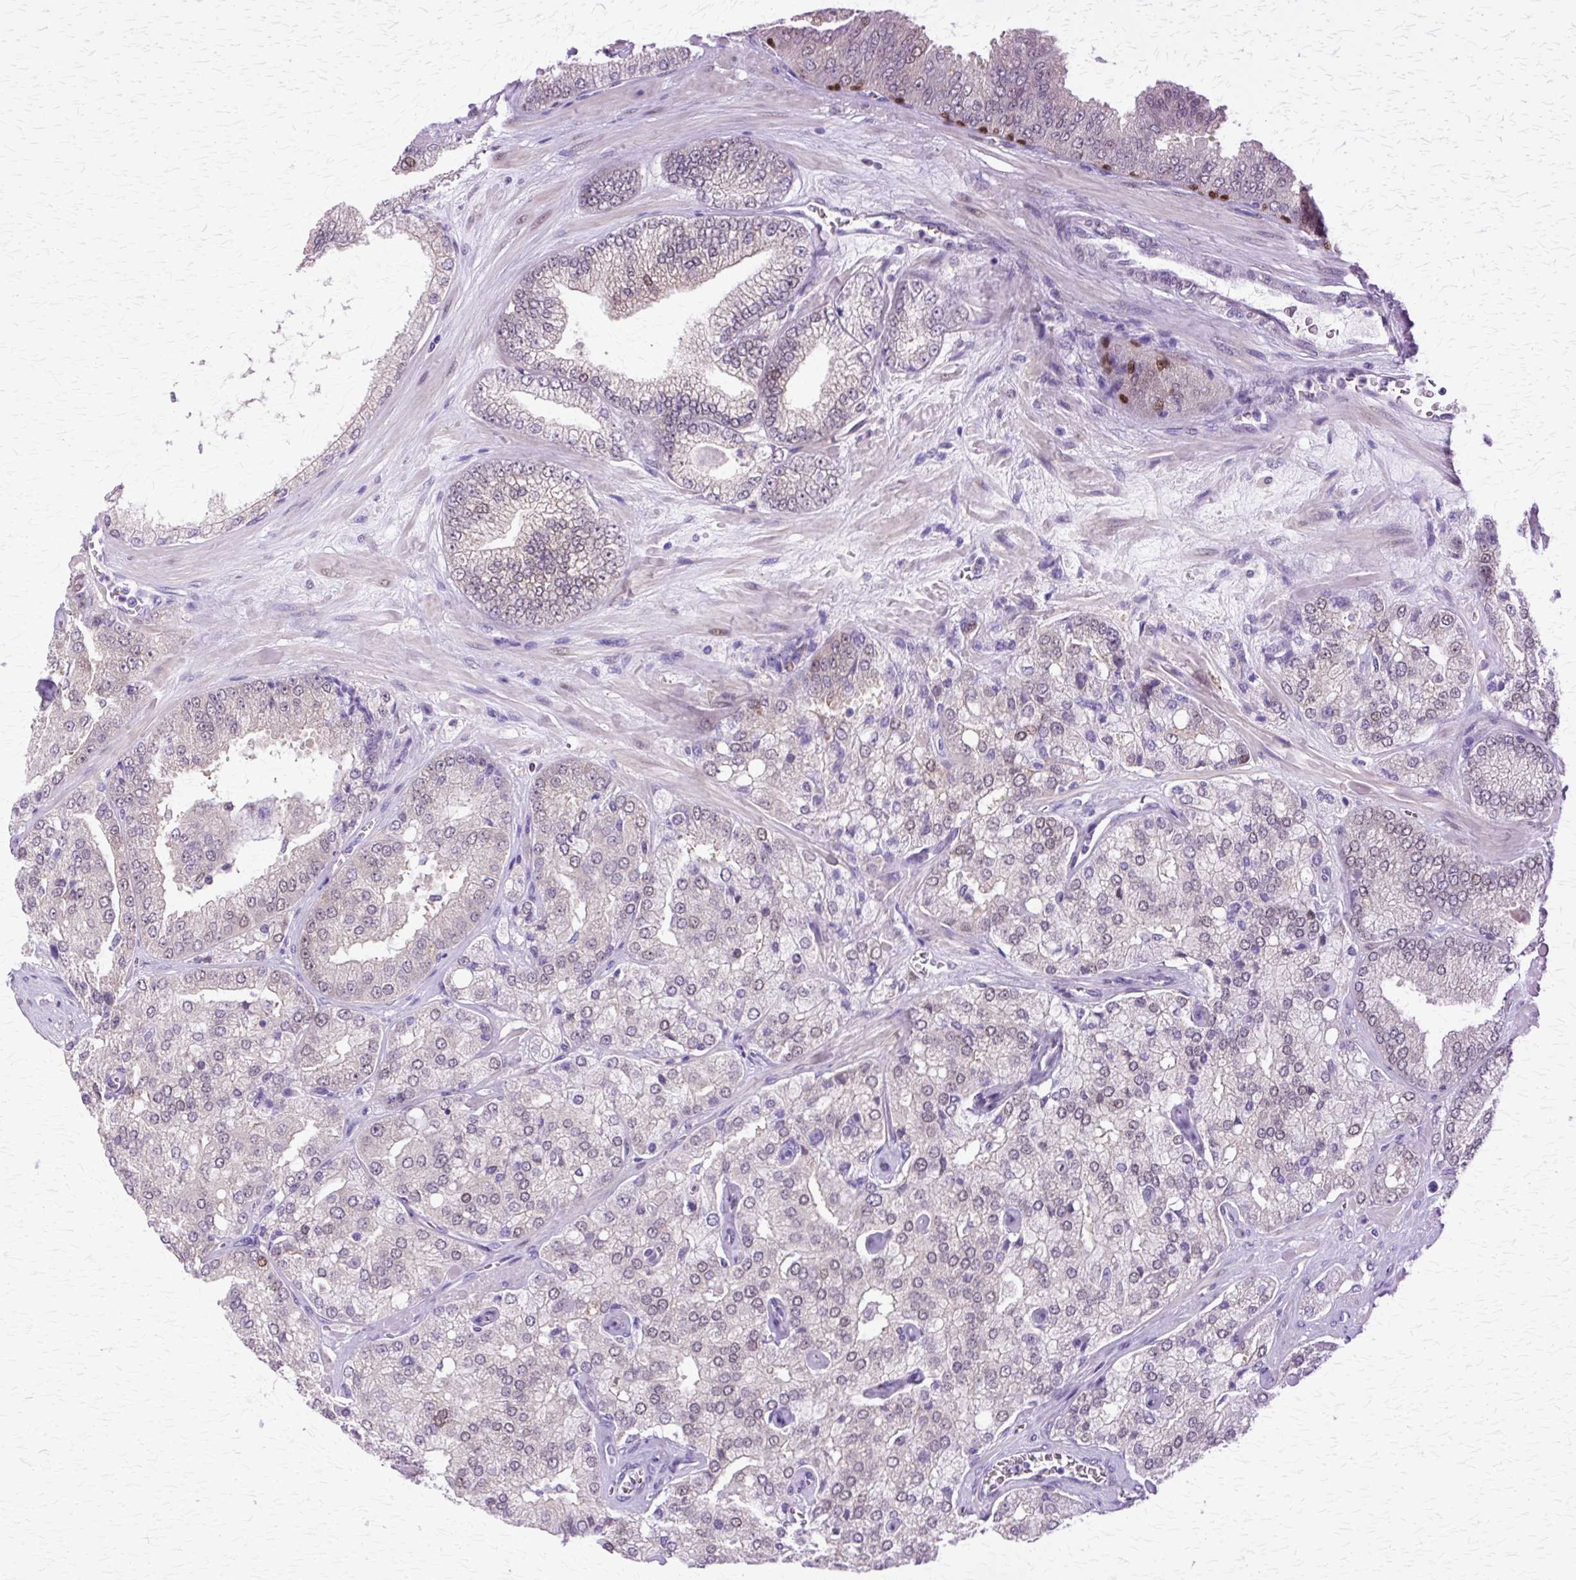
{"staining": {"intensity": "weak", "quantity": "<25%", "location": "nuclear"}, "tissue": "prostate cancer", "cell_type": "Tumor cells", "image_type": "cancer", "snomed": [{"axis": "morphology", "description": "Adenocarcinoma, High grade"}, {"axis": "topography", "description": "Prostate"}], "caption": "Tumor cells are negative for brown protein staining in prostate cancer. (DAB (3,3'-diaminobenzidine) immunohistochemistry visualized using brightfield microscopy, high magnification).", "gene": "HSPA8", "patient": {"sex": "male", "age": 68}}